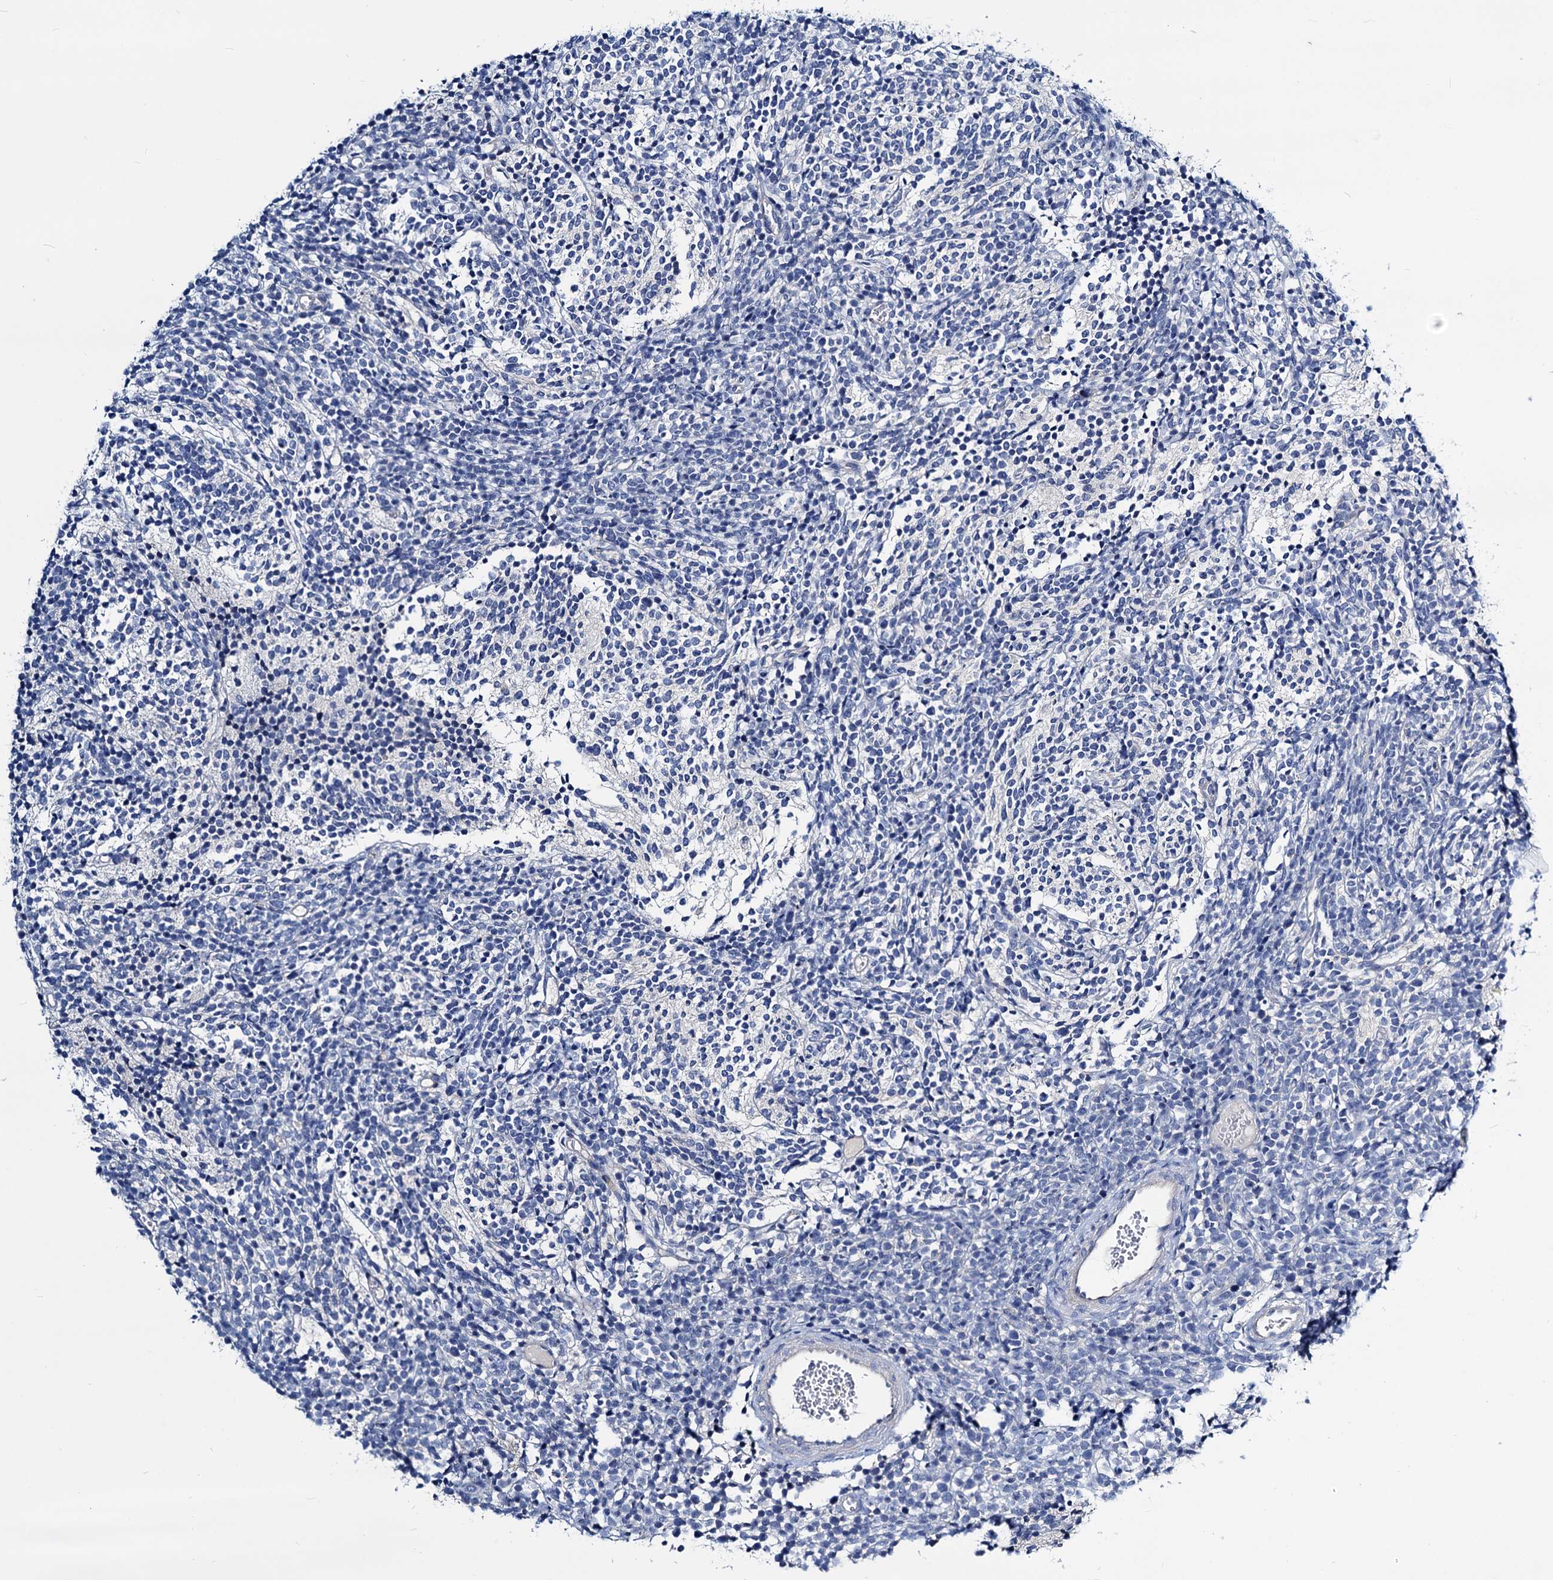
{"staining": {"intensity": "negative", "quantity": "none", "location": "none"}, "tissue": "glioma", "cell_type": "Tumor cells", "image_type": "cancer", "snomed": [{"axis": "morphology", "description": "Glioma, malignant, Low grade"}, {"axis": "topography", "description": "Brain"}], "caption": "A photomicrograph of glioma stained for a protein reveals no brown staining in tumor cells. (DAB (3,3'-diaminobenzidine) immunohistochemistry (IHC) visualized using brightfield microscopy, high magnification).", "gene": "DYDC2", "patient": {"sex": "female", "age": 1}}